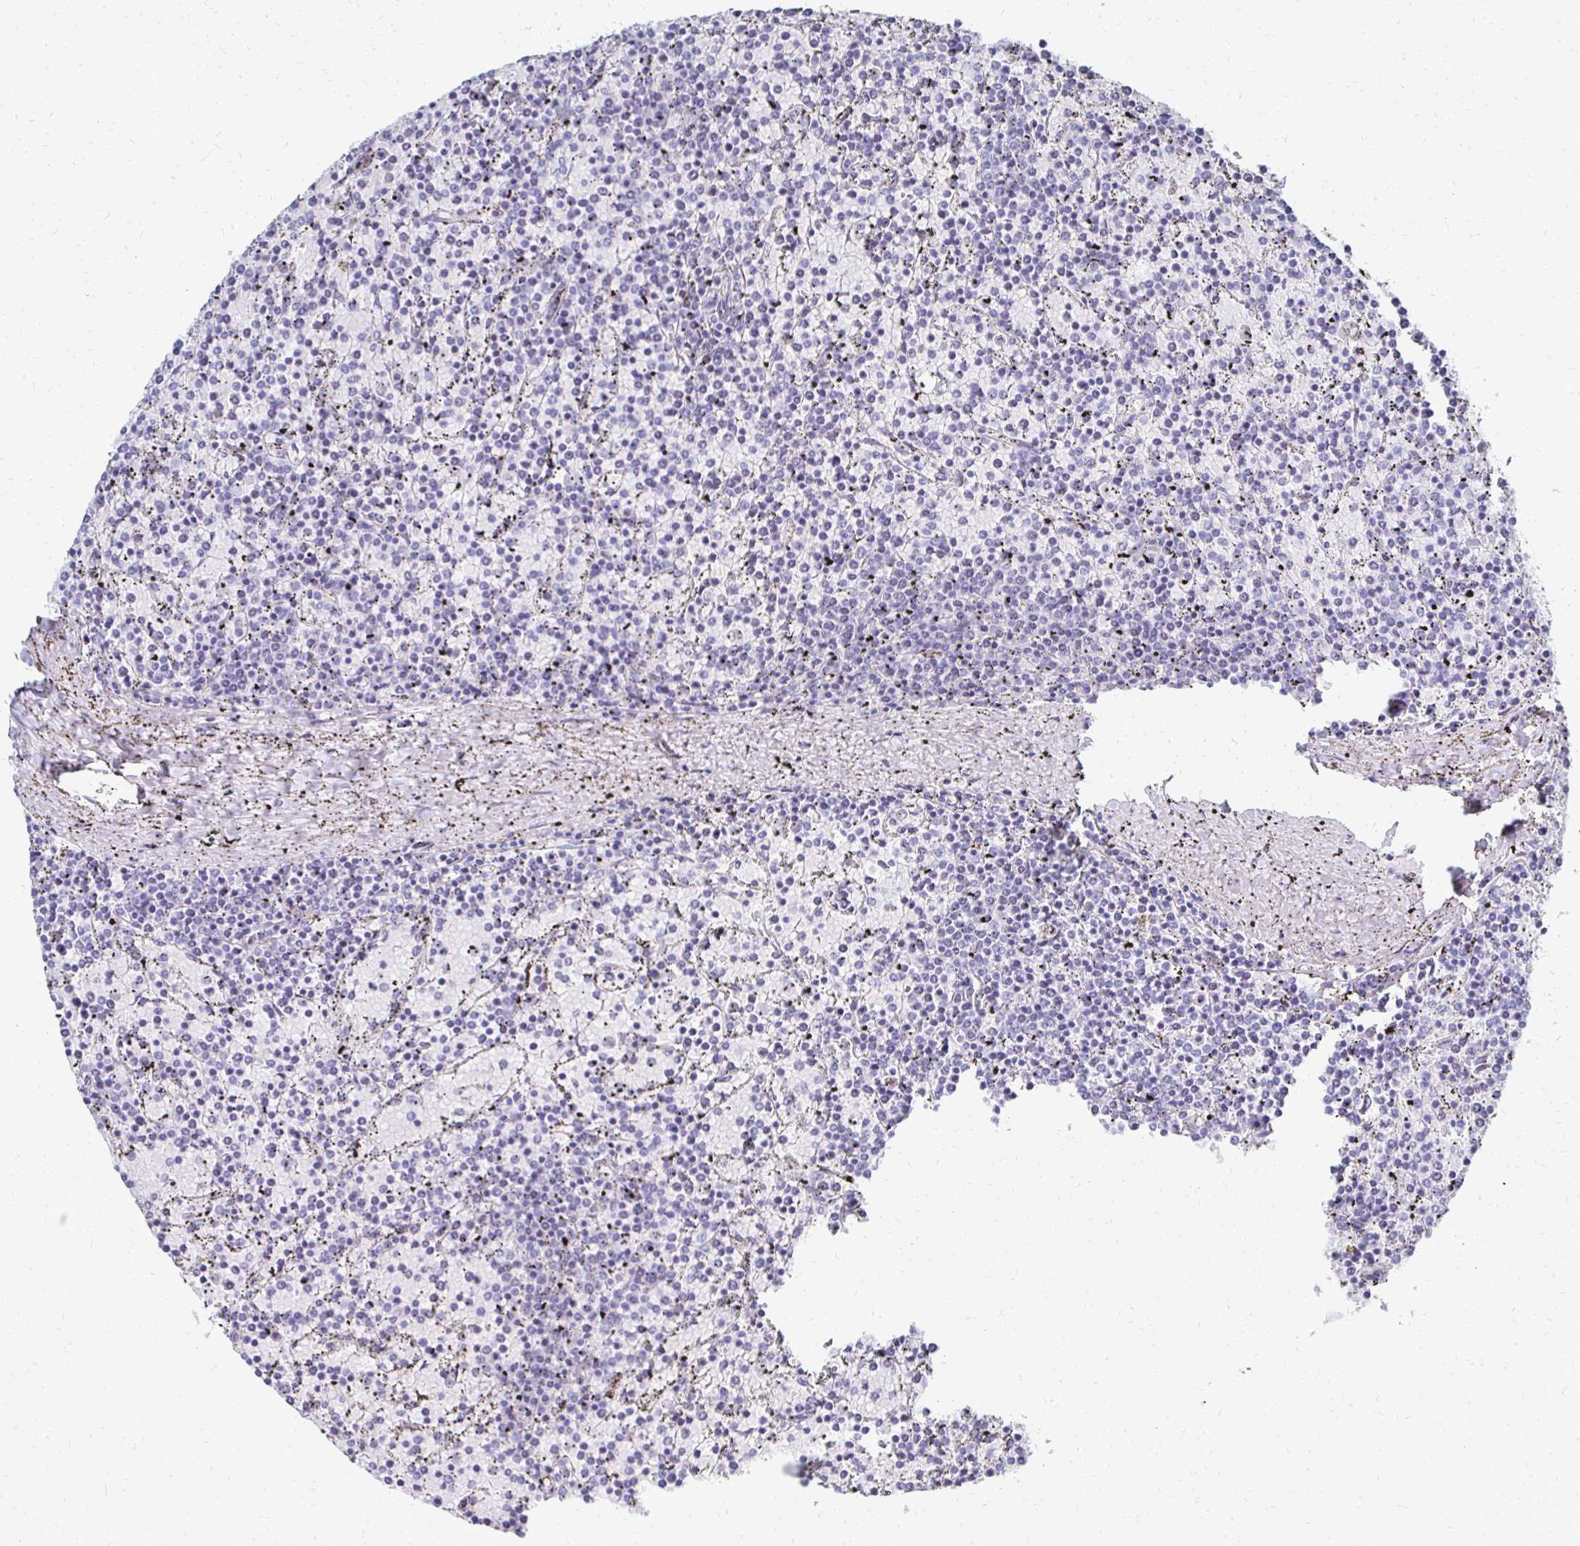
{"staining": {"intensity": "negative", "quantity": "none", "location": "none"}, "tissue": "lymphoma", "cell_type": "Tumor cells", "image_type": "cancer", "snomed": [{"axis": "morphology", "description": "Malignant lymphoma, non-Hodgkin's type, Low grade"}, {"axis": "topography", "description": "Spleen"}], "caption": "Tumor cells are negative for brown protein staining in malignant lymphoma, non-Hodgkin's type (low-grade).", "gene": "SYCP3", "patient": {"sex": "female", "age": 77}}